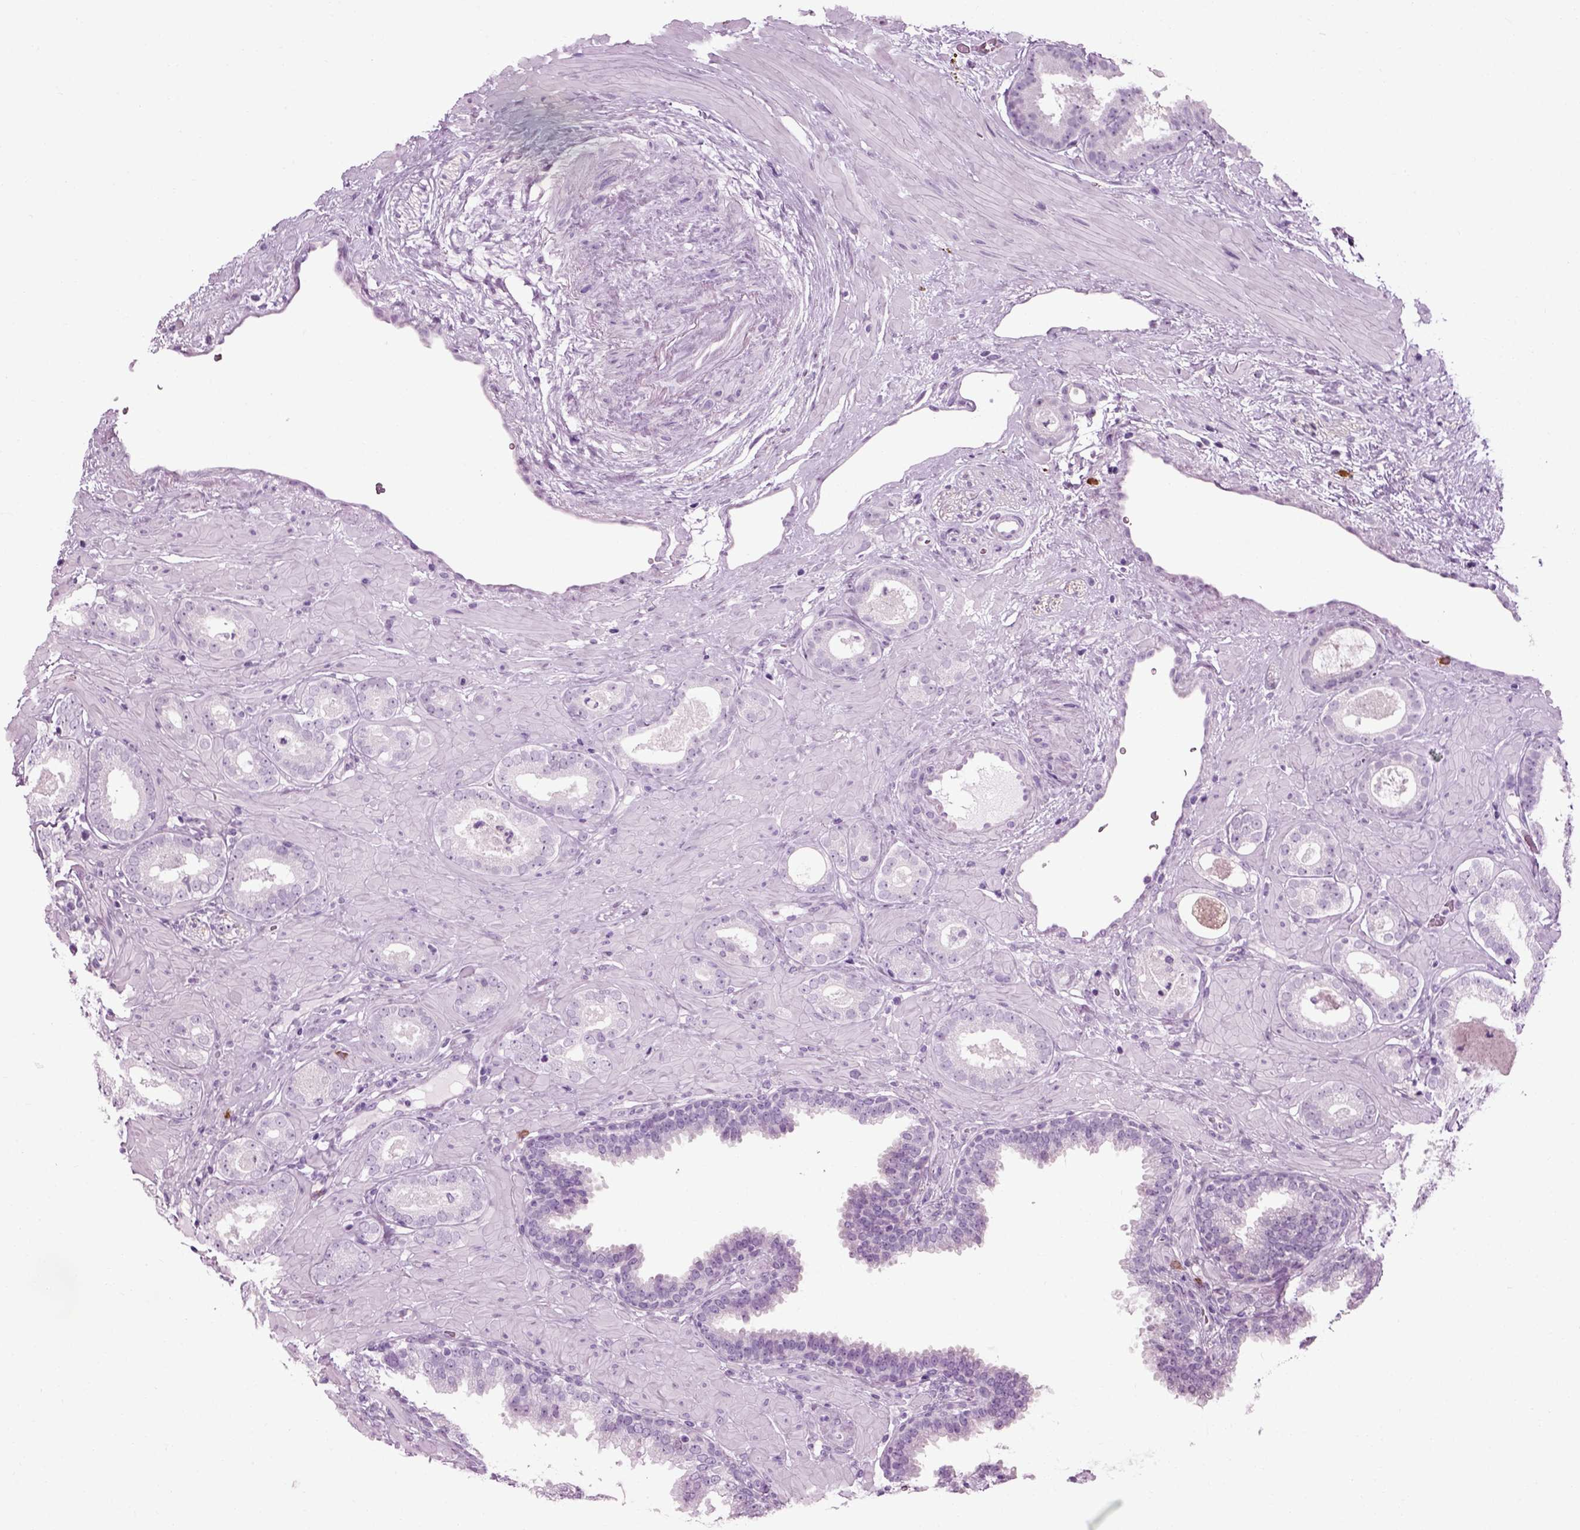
{"staining": {"intensity": "negative", "quantity": "none", "location": "none"}, "tissue": "prostate cancer", "cell_type": "Tumor cells", "image_type": "cancer", "snomed": [{"axis": "morphology", "description": "Adenocarcinoma, Low grade"}, {"axis": "topography", "description": "Prostate"}], "caption": "Immunohistochemical staining of human prostate cancer (low-grade adenocarcinoma) exhibits no significant staining in tumor cells.", "gene": "SLC26A8", "patient": {"sex": "male", "age": 60}}